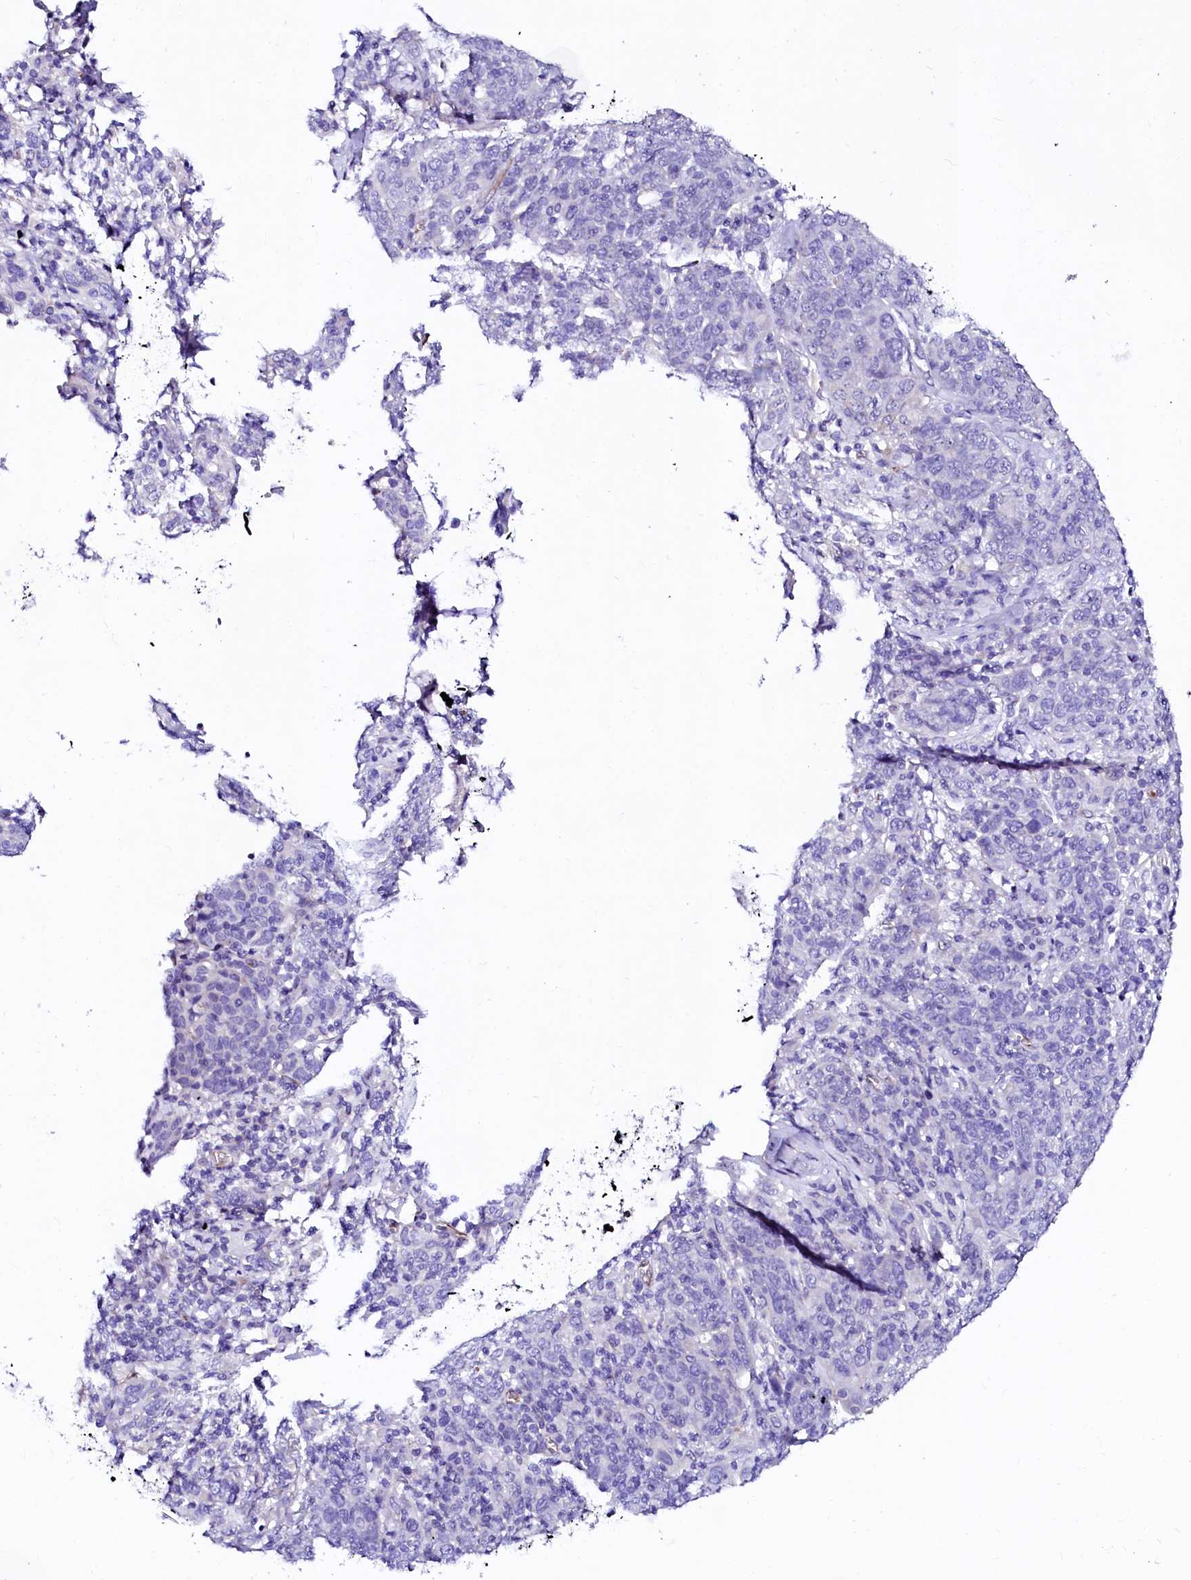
{"staining": {"intensity": "negative", "quantity": "none", "location": "none"}, "tissue": "cervical cancer", "cell_type": "Tumor cells", "image_type": "cancer", "snomed": [{"axis": "morphology", "description": "Squamous cell carcinoma, NOS"}, {"axis": "topography", "description": "Cervix"}], "caption": "High power microscopy micrograph of an IHC histopathology image of cervical squamous cell carcinoma, revealing no significant expression in tumor cells.", "gene": "SFR1", "patient": {"sex": "female", "age": 67}}